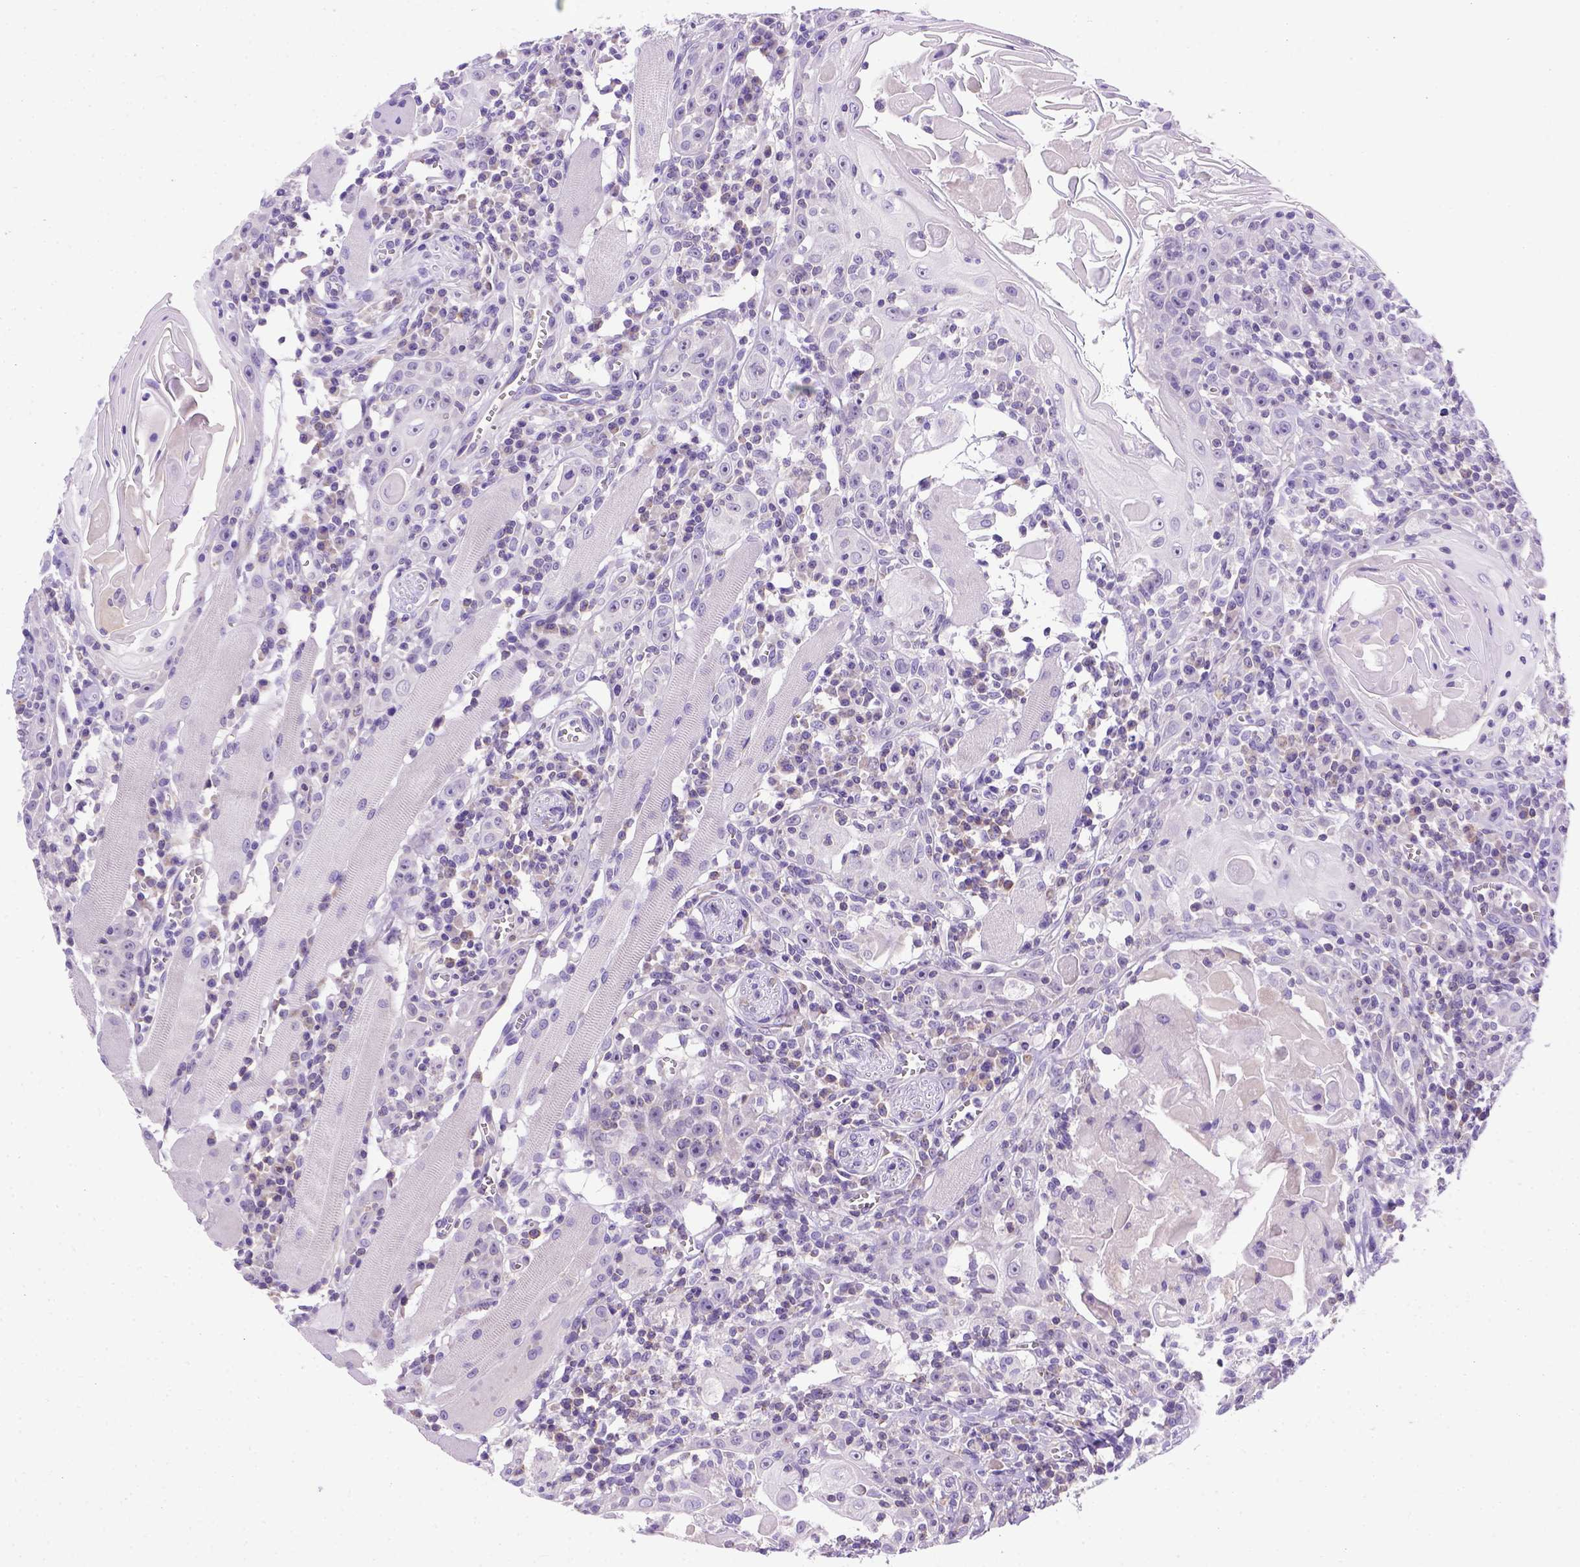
{"staining": {"intensity": "negative", "quantity": "none", "location": "none"}, "tissue": "head and neck cancer", "cell_type": "Tumor cells", "image_type": "cancer", "snomed": [{"axis": "morphology", "description": "Squamous cell carcinoma, NOS"}, {"axis": "topography", "description": "Head-Neck"}], "caption": "An image of head and neck cancer stained for a protein displays no brown staining in tumor cells.", "gene": "FOXI1", "patient": {"sex": "male", "age": 52}}